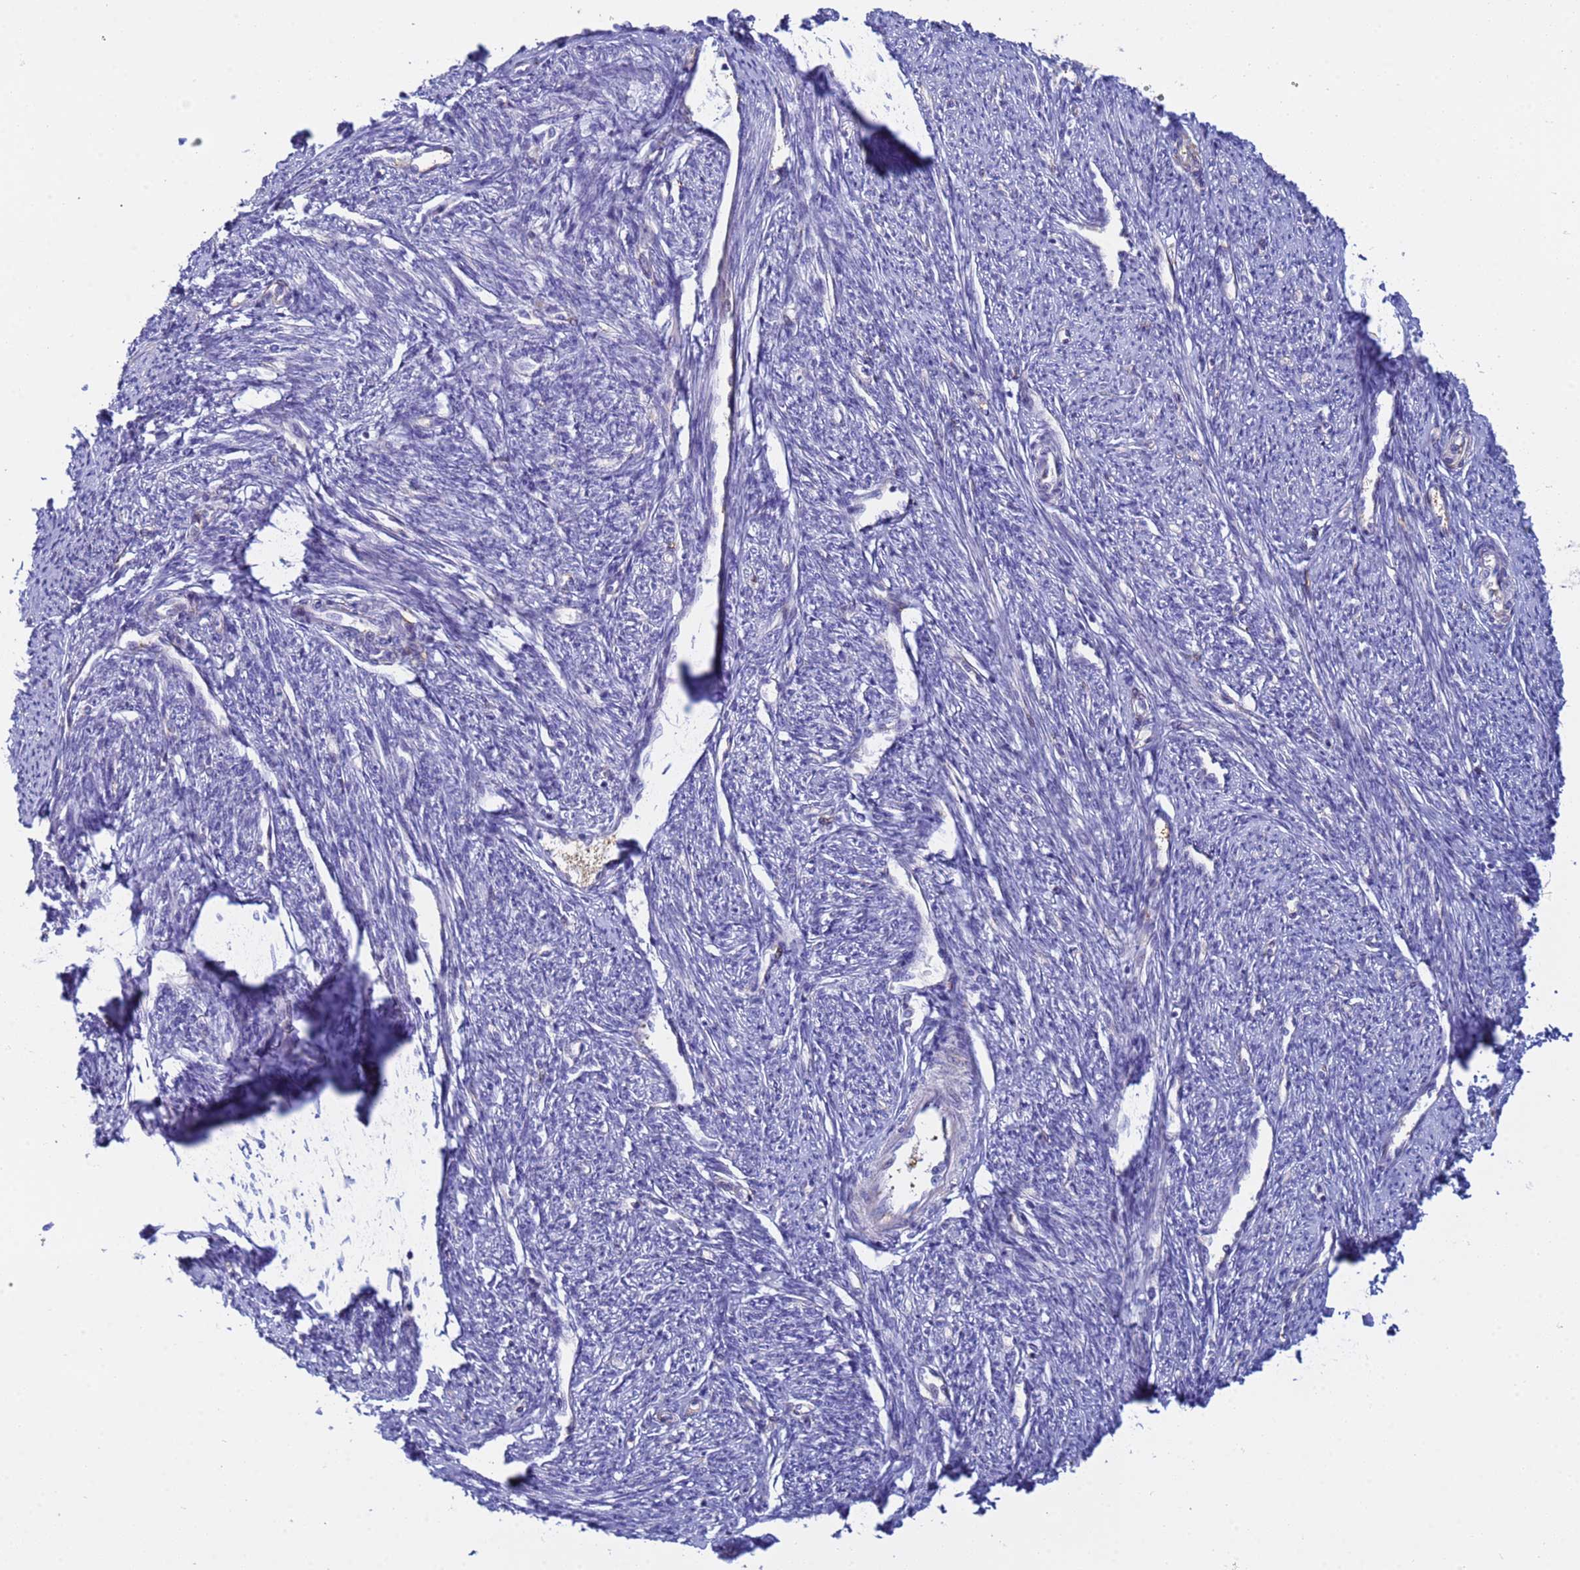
{"staining": {"intensity": "moderate", "quantity": "25%-75%", "location": "cytoplasmic/membranous"}, "tissue": "smooth muscle", "cell_type": "Smooth muscle cells", "image_type": "normal", "snomed": [{"axis": "morphology", "description": "Normal tissue, NOS"}, {"axis": "topography", "description": "Smooth muscle"}, {"axis": "topography", "description": "Uterus"}], "caption": "Smooth muscle stained with DAB (3,3'-diaminobenzidine) immunohistochemistry exhibits medium levels of moderate cytoplasmic/membranous positivity in approximately 25%-75% of smooth muscle cells.", "gene": "PPP6R1", "patient": {"sex": "female", "age": 59}}